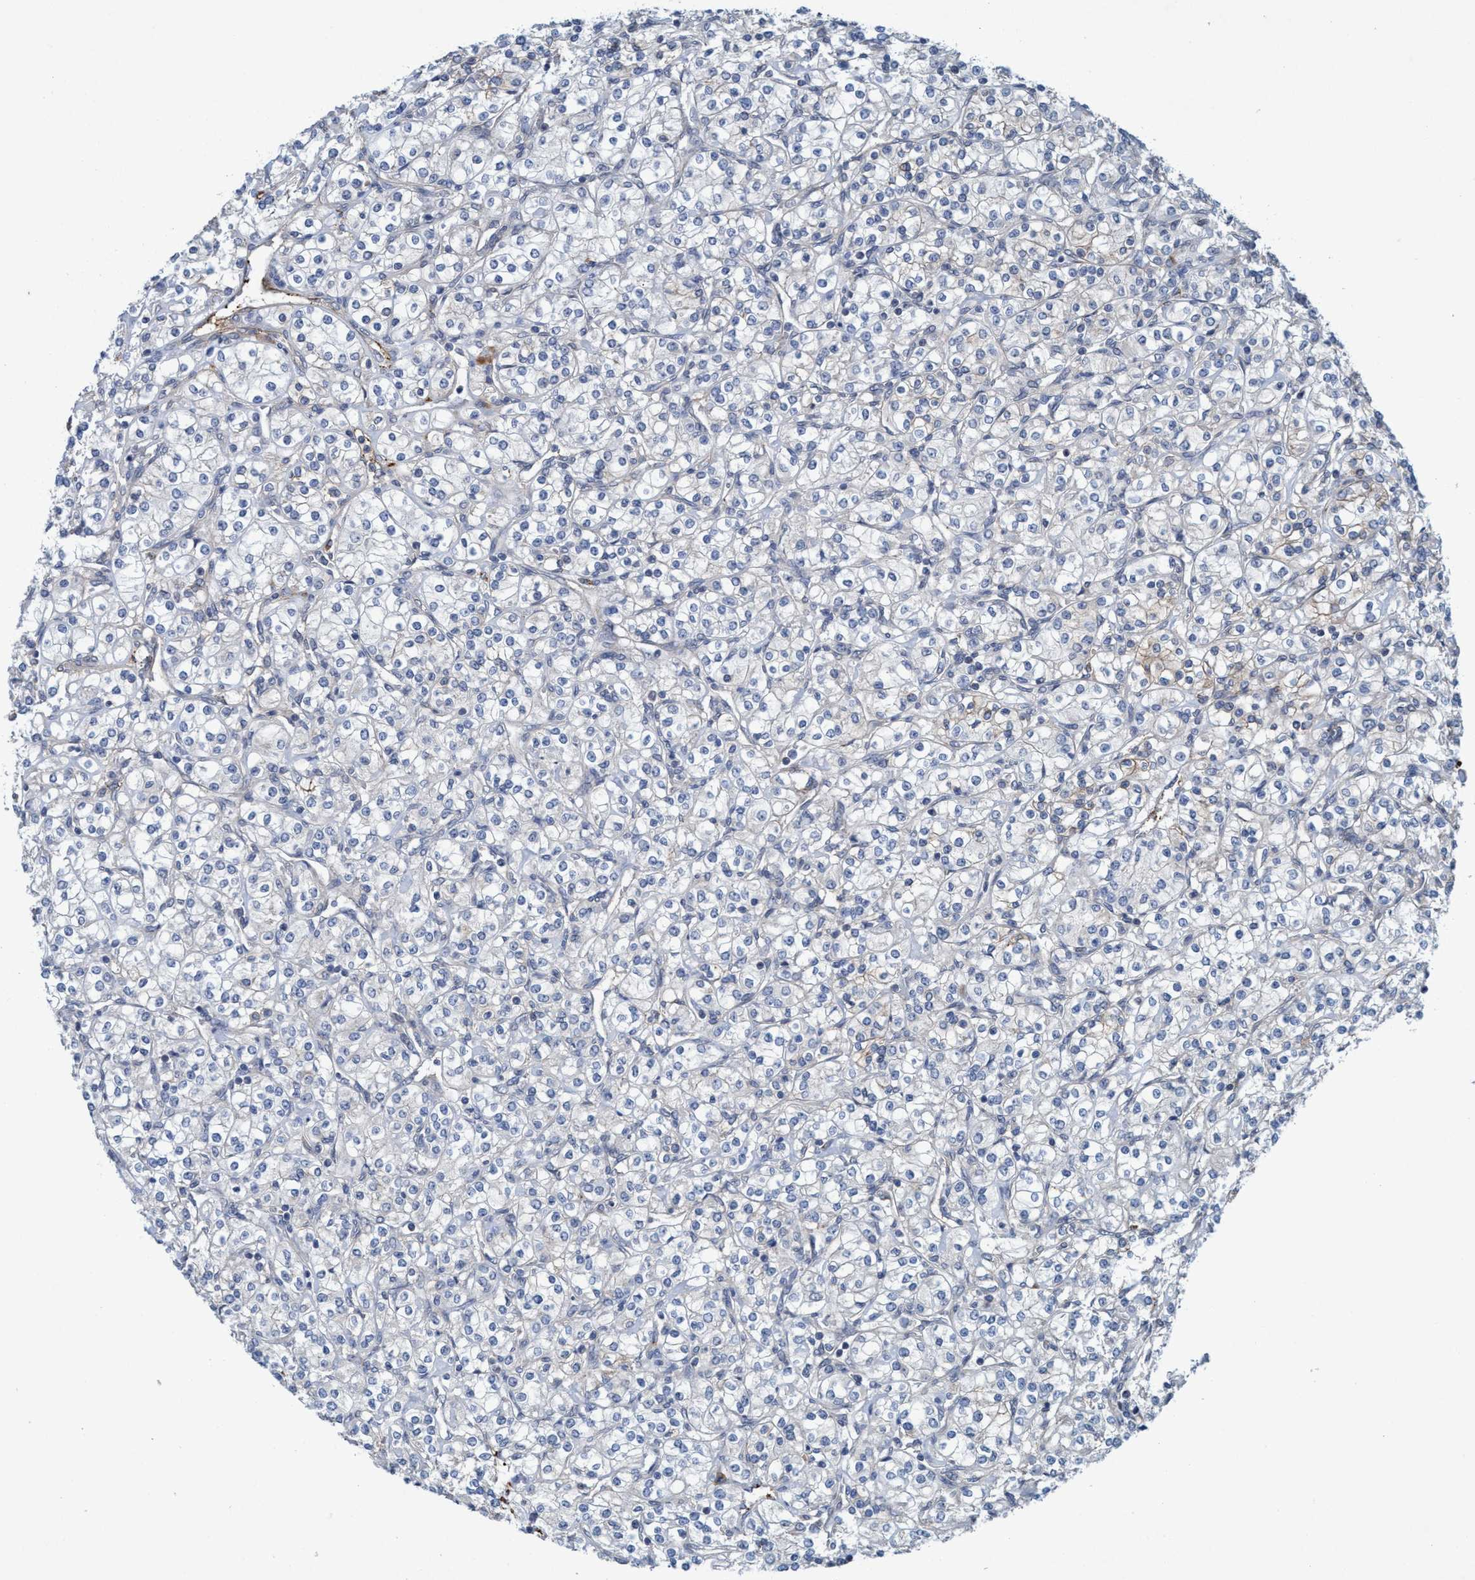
{"staining": {"intensity": "weak", "quantity": "<25%", "location": "cytoplasmic/membranous"}, "tissue": "renal cancer", "cell_type": "Tumor cells", "image_type": "cancer", "snomed": [{"axis": "morphology", "description": "Adenocarcinoma, NOS"}, {"axis": "topography", "description": "Kidney"}], "caption": "The IHC image has no significant staining in tumor cells of adenocarcinoma (renal) tissue.", "gene": "TRIM65", "patient": {"sex": "male", "age": 77}}